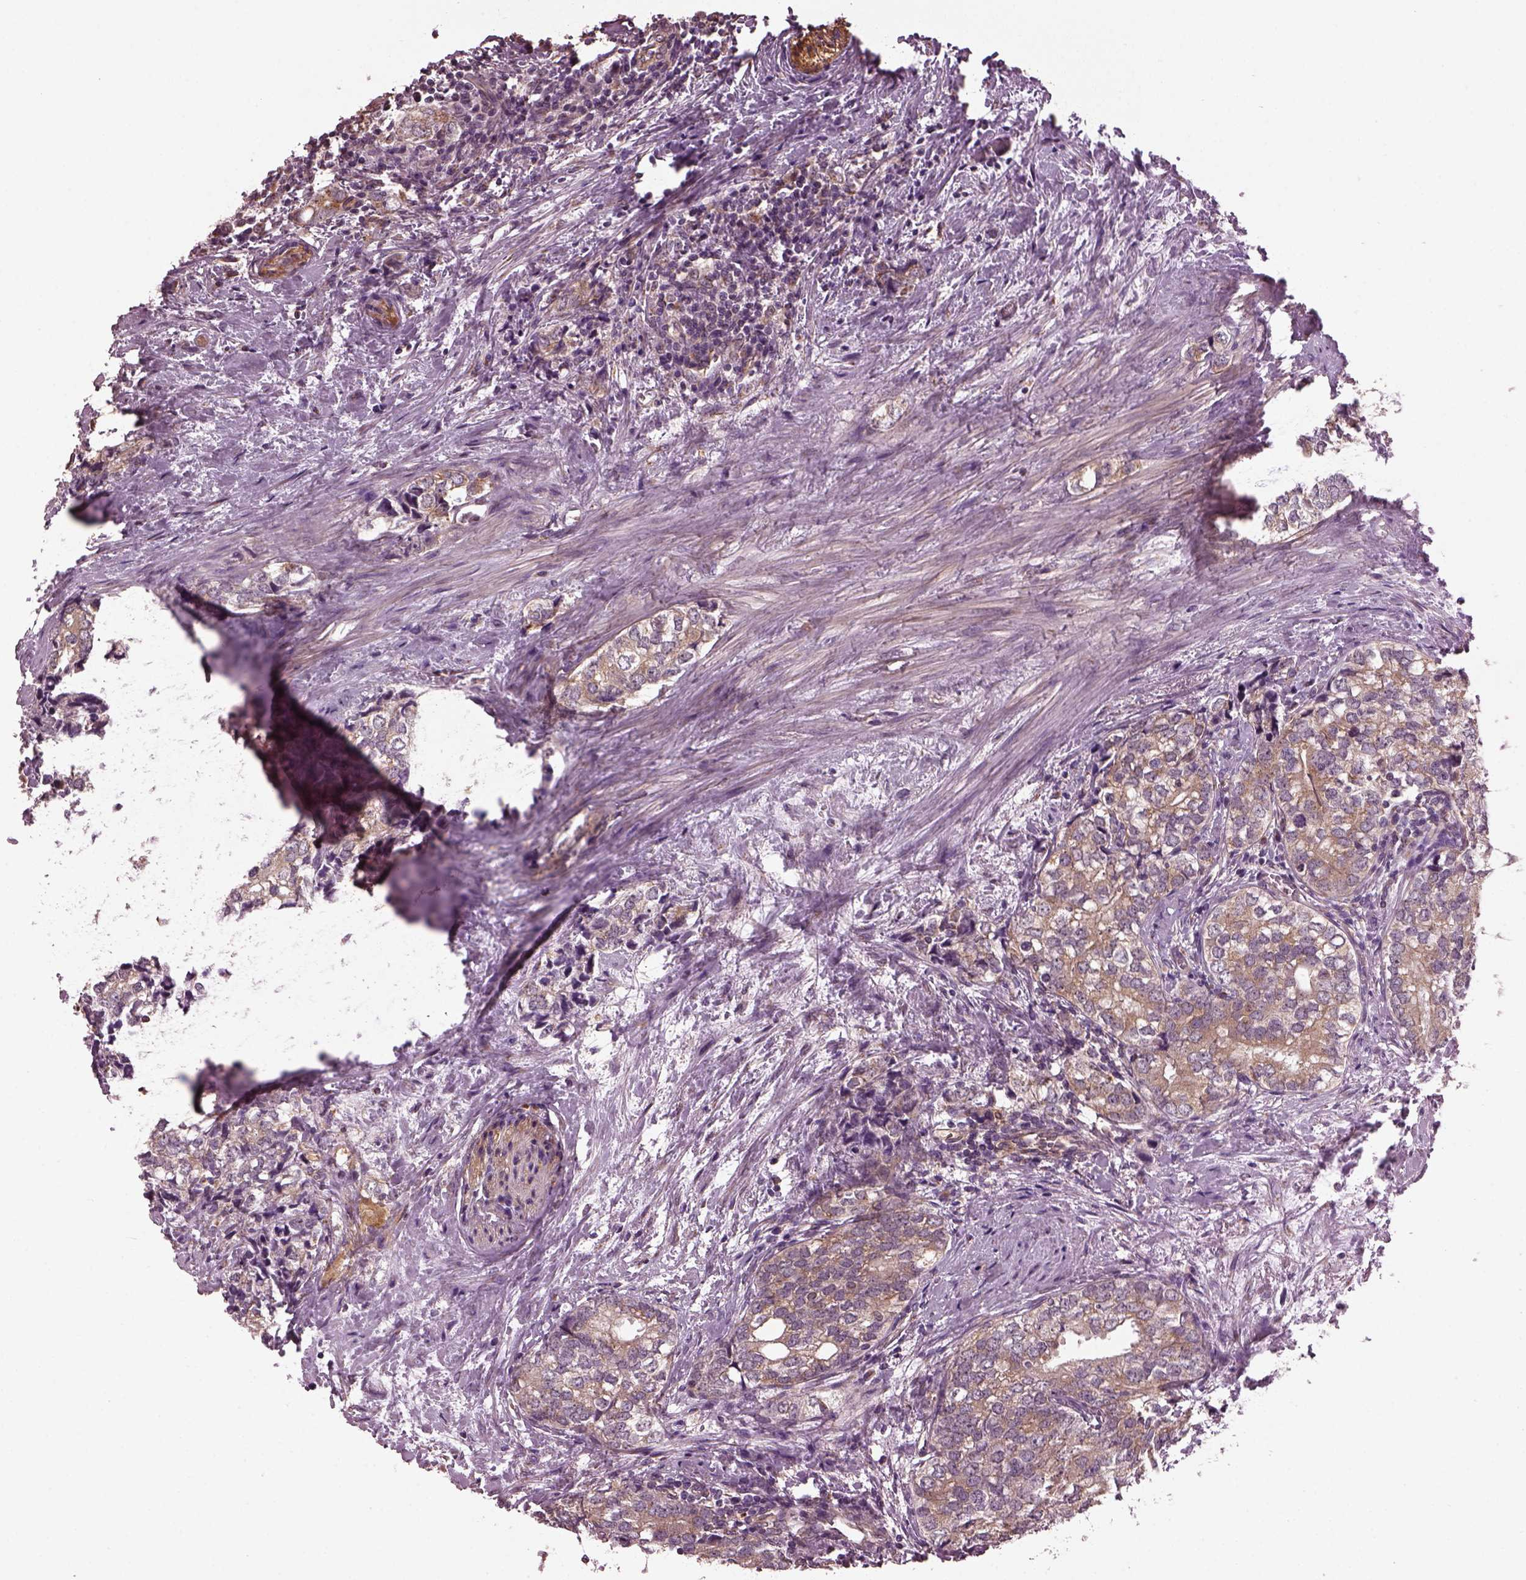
{"staining": {"intensity": "weak", "quantity": "25%-75%", "location": "cytoplasmic/membranous"}, "tissue": "prostate cancer", "cell_type": "Tumor cells", "image_type": "cancer", "snomed": [{"axis": "morphology", "description": "Adenocarcinoma, NOS"}, {"axis": "topography", "description": "Prostate and seminal vesicle, NOS"}], "caption": "The immunohistochemical stain labels weak cytoplasmic/membranous positivity in tumor cells of prostate cancer tissue.", "gene": "RUFY3", "patient": {"sex": "male", "age": 63}}